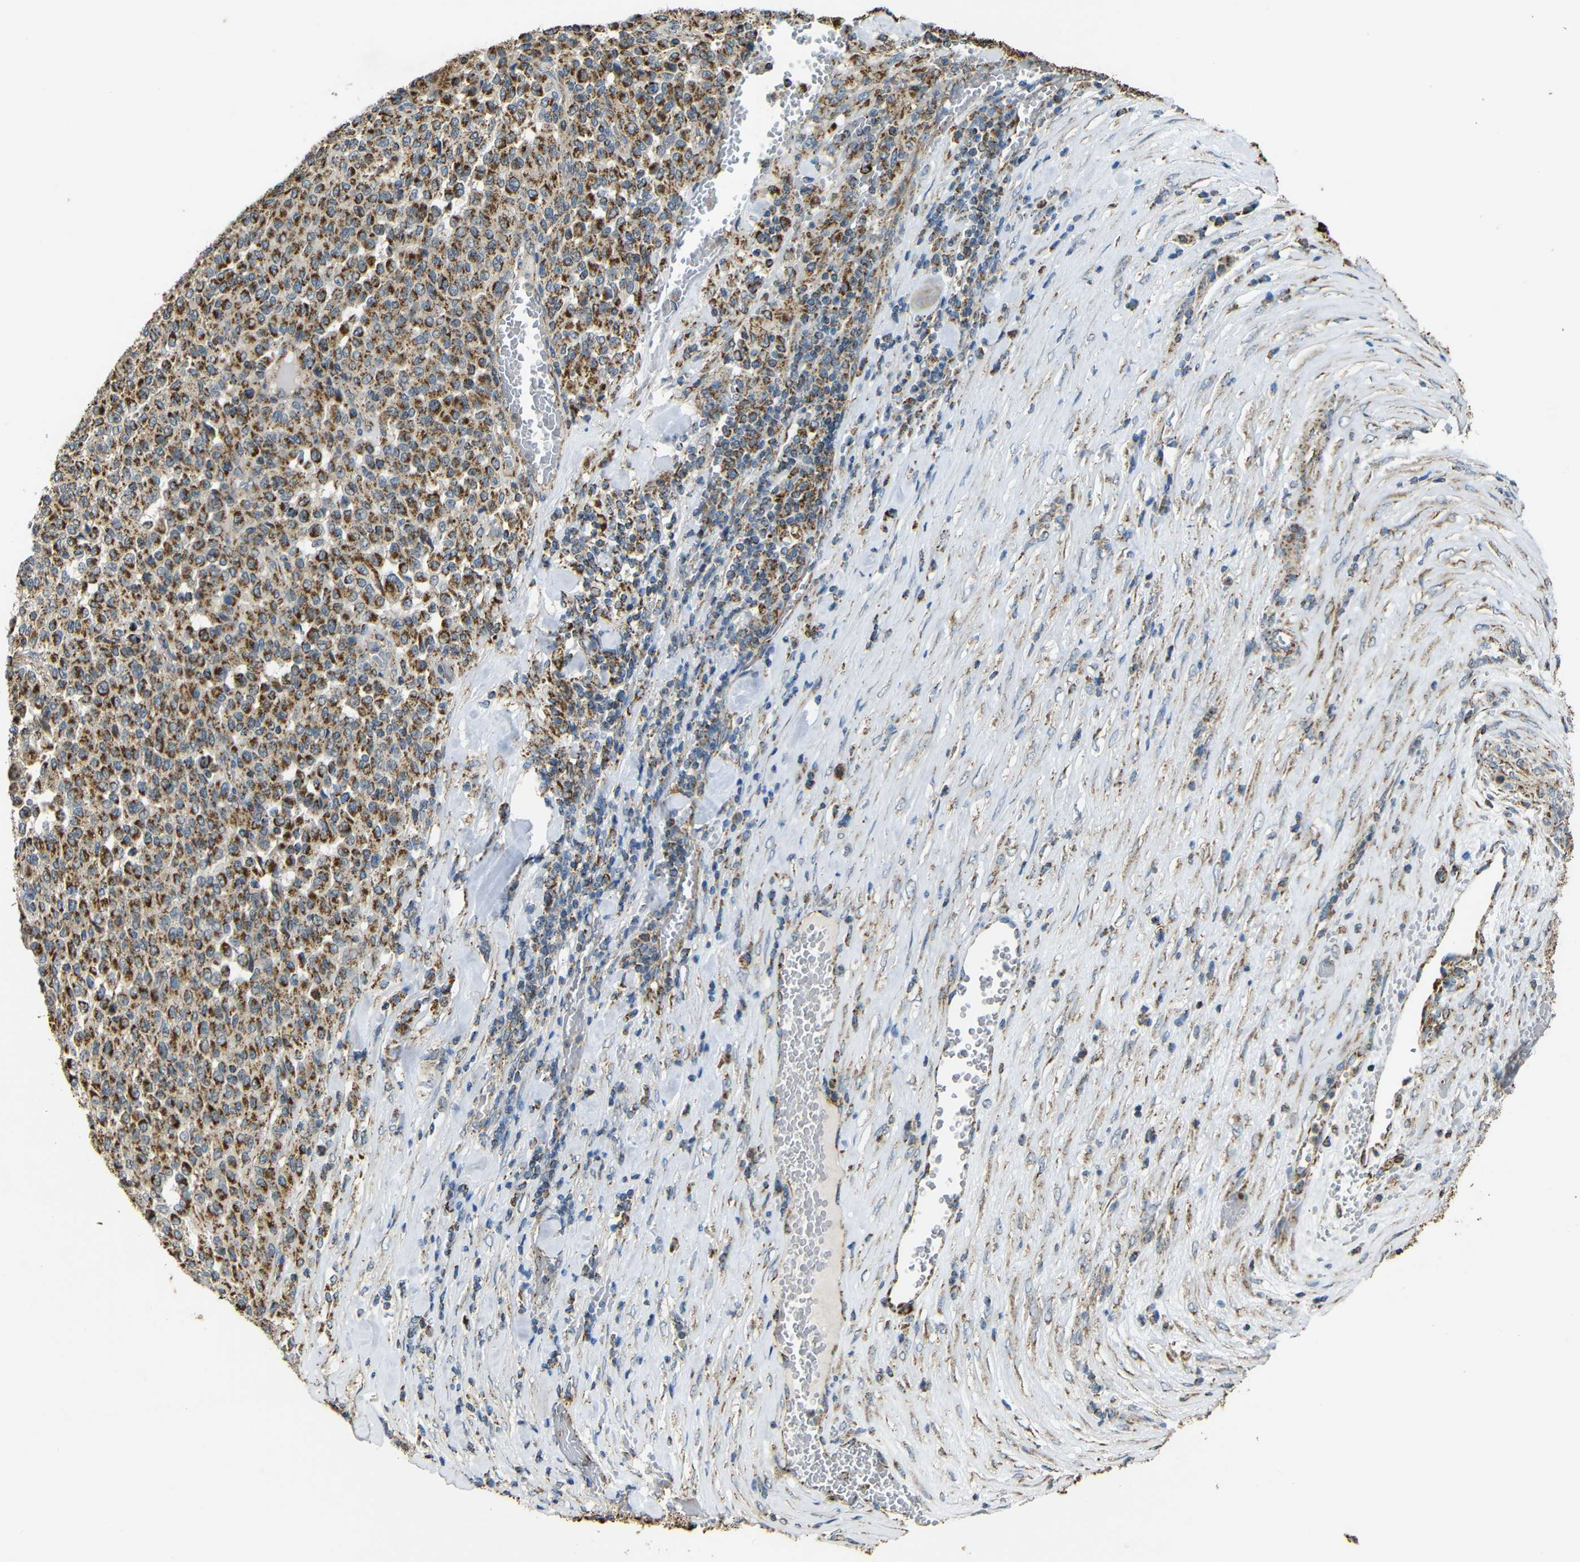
{"staining": {"intensity": "moderate", "quantity": ">75%", "location": "cytoplasmic/membranous"}, "tissue": "melanoma", "cell_type": "Tumor cells", "image_type": "cancer", "snomed": [{"axis": "morphology", "description": "Malignant melanoma, Metastatic site"}, {"axis": "topography", "description": "Pancreas"}], "caption": "This image shows IHC staining of human melanoma, with medium moderate cytoplasmic/membranous expression in about >75% of tumor cells.", "gene": "NR3C2", "patient": {"sex": "female", "age": 30}}